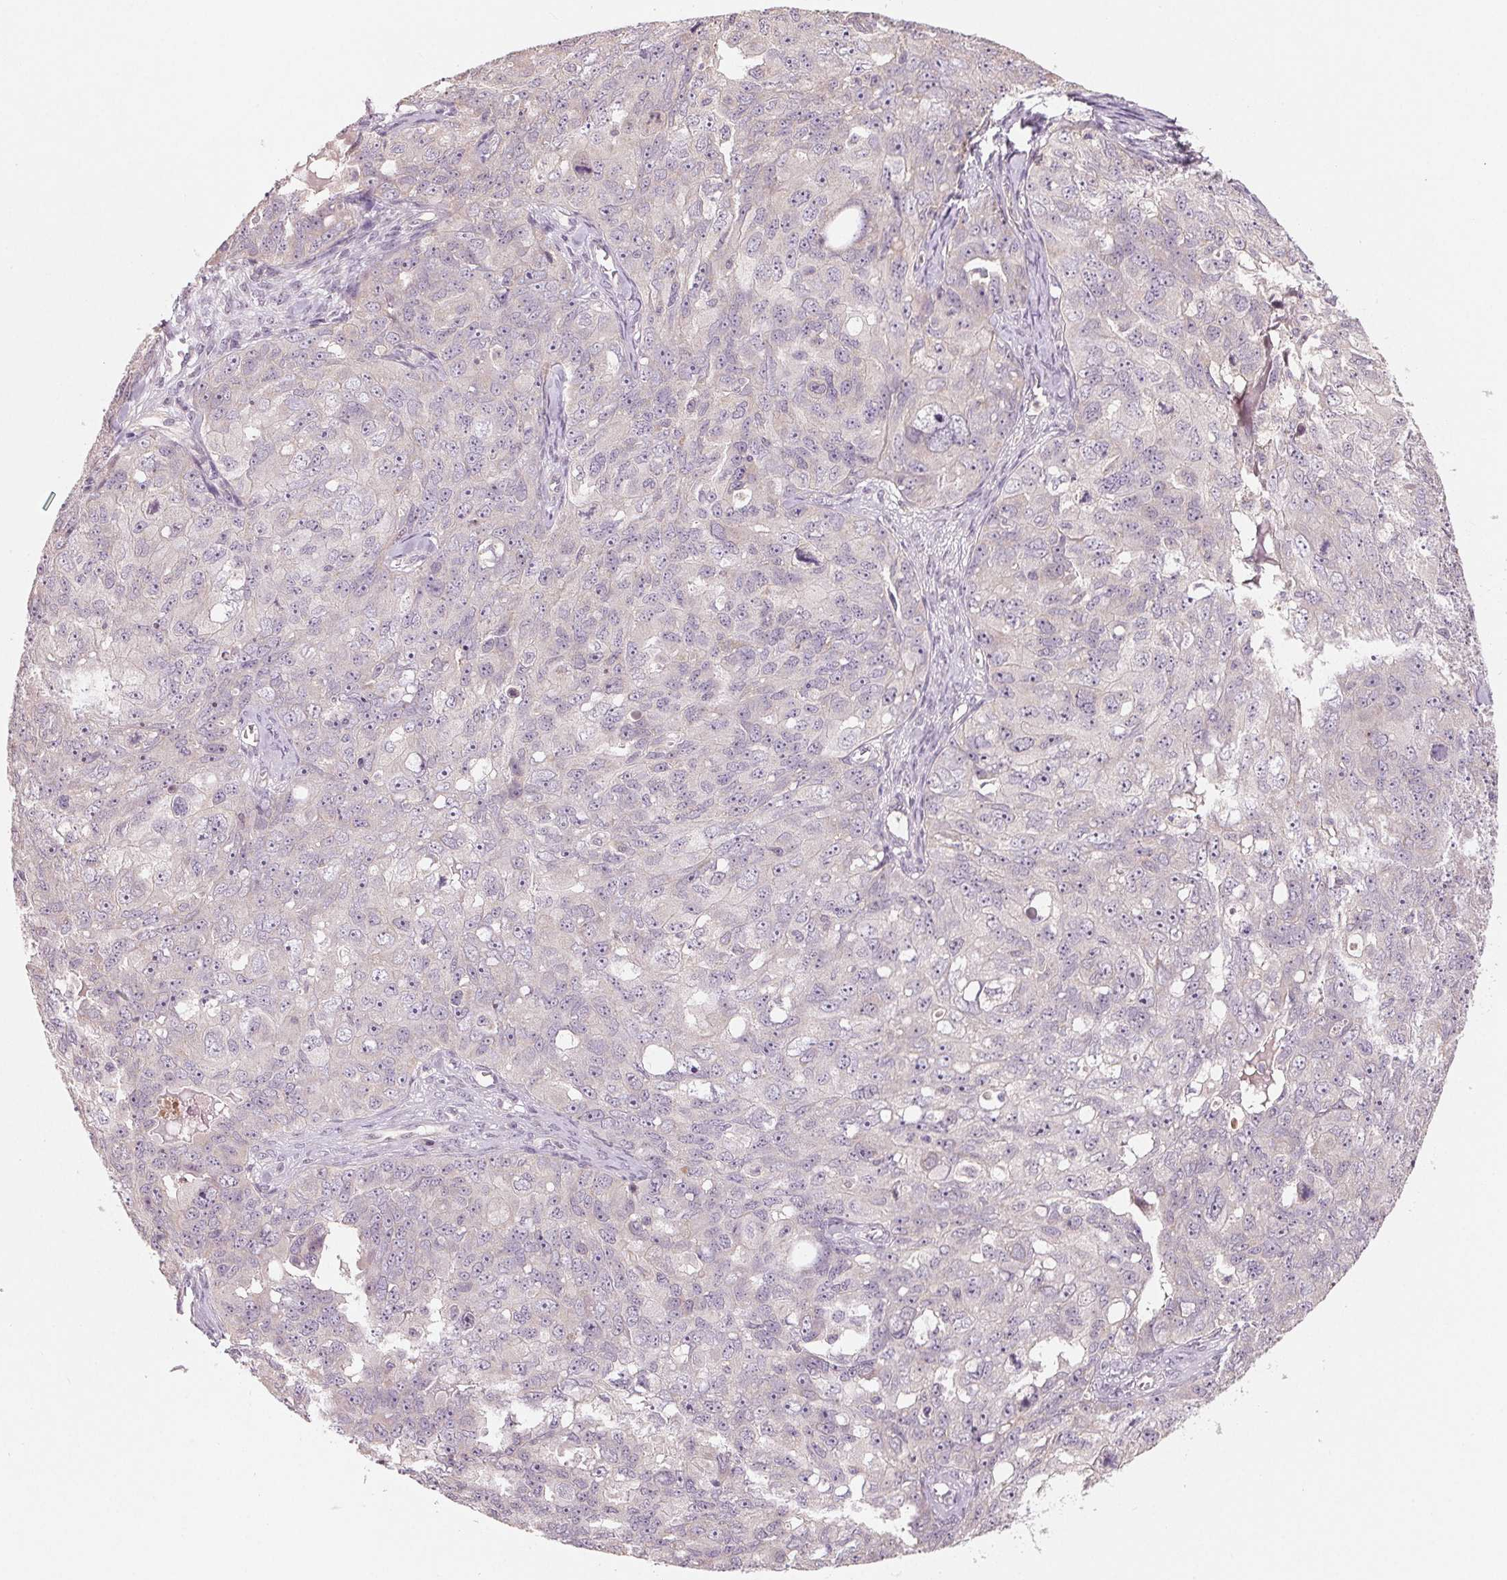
{"staining": {"intensity": "negative", "quantity": "none", "location": "none"}, "tissue": "ovarian cancer", "cell_type": "Tumor cells", "image_type": "cancer", "snomed": [{"axis": "morphology", "description": "Carcinoma, endometroid"}, {"axis": "topography", "description": "Ovary"}], "caption": "Immunohistochemical staining of endometroid carcinoma (ovarian) reveals no significant staining in tumor cells.", "gene": "AQP8", "patient": {"sex": "female", "age": 70}}